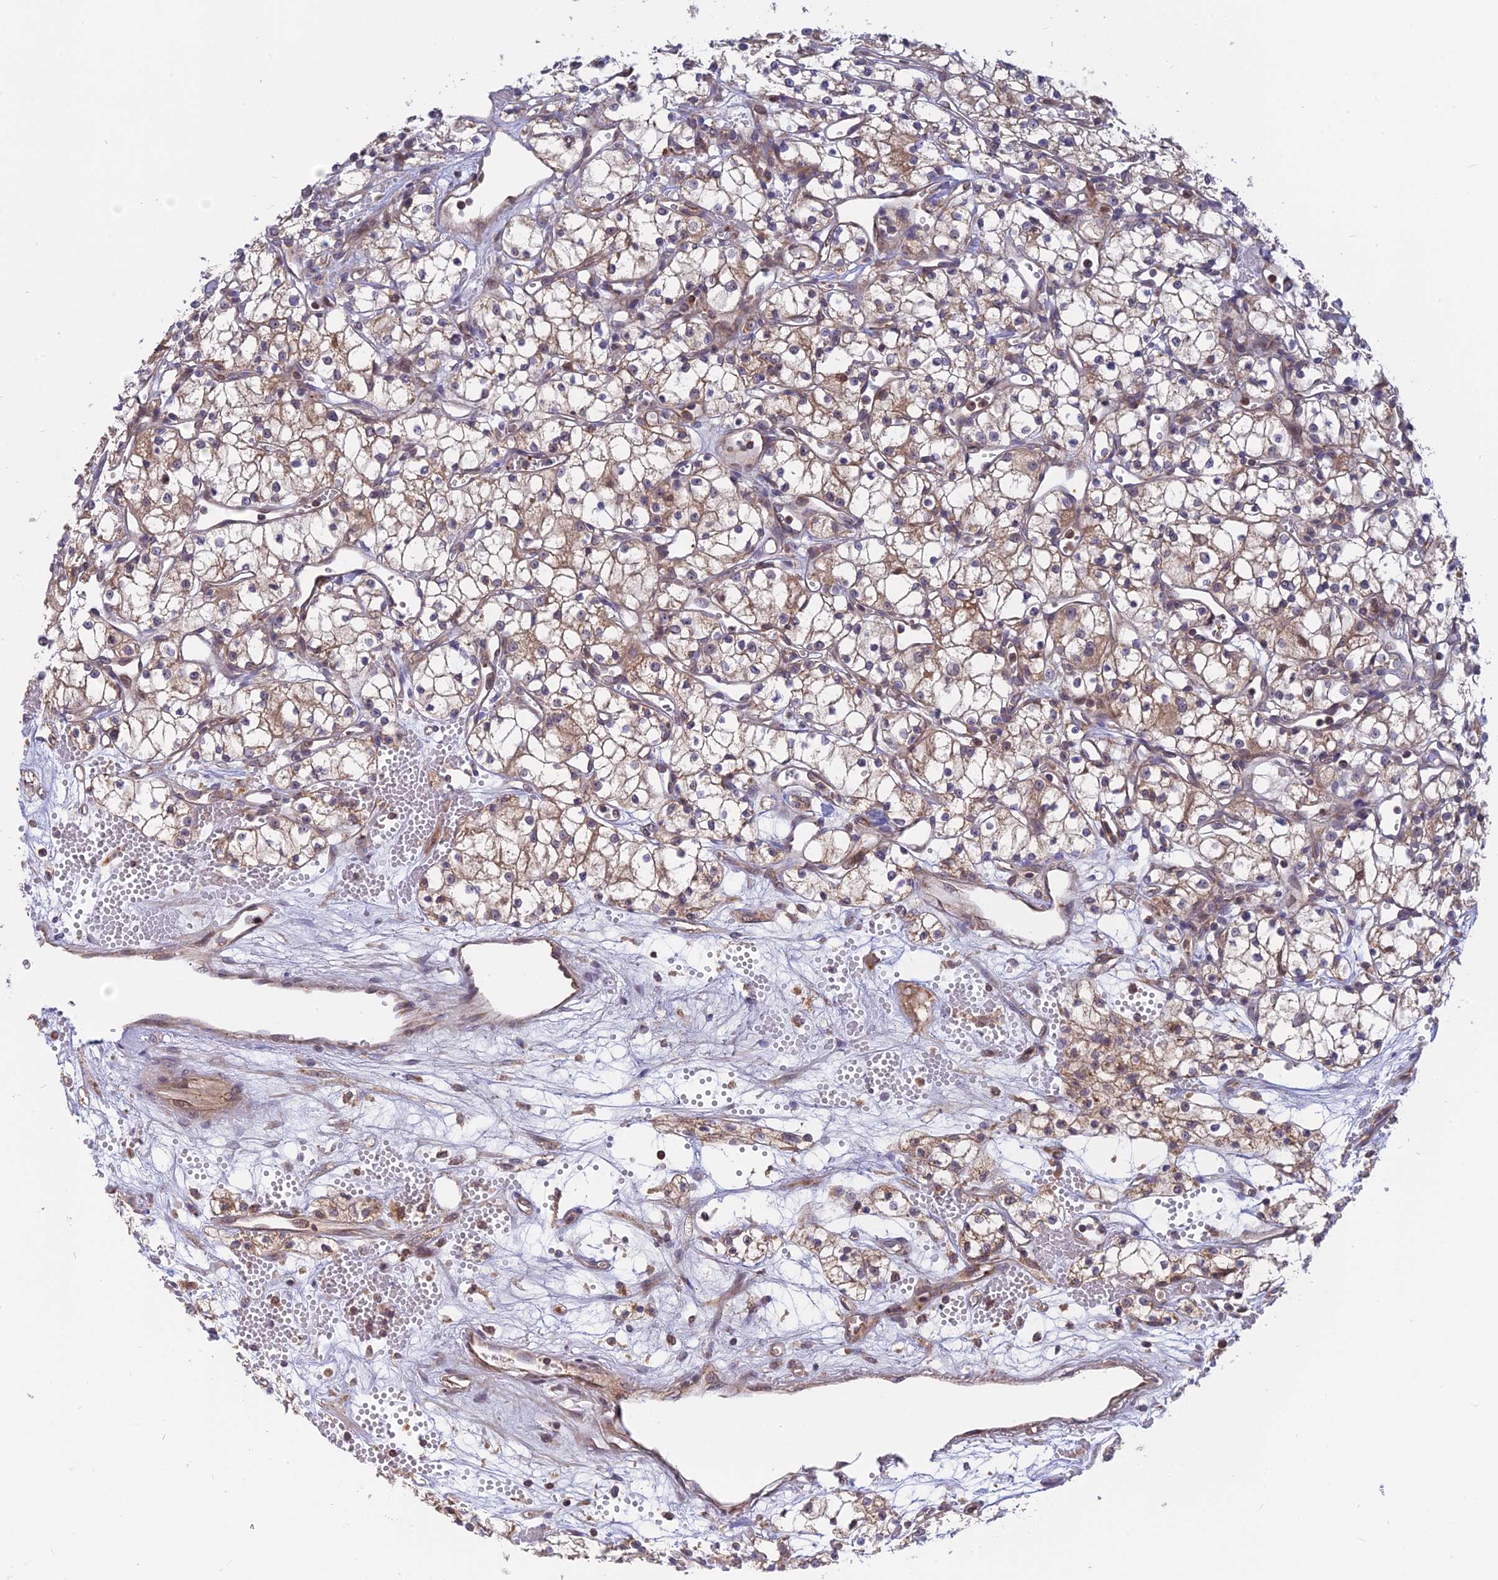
{"staining": {"intensity": "weak", "quantity": "25%-75%", "location": "cytoplasmic/membranous"}, "tissue": "renal cancer", "cell_type": "Tumor cells", "image_type": "cancer", "snomed": [{"axis": "morphology", "description": "Adenocarcinoma, NOS"}, {"axis": "topography", "description": "Kidney"}], "caption": "Human renal cancer stained with a protein marker demonstrates weak staining in tumor cells.", "gene": "IL21R", "patient": {"sex": "male", "age": 59}}